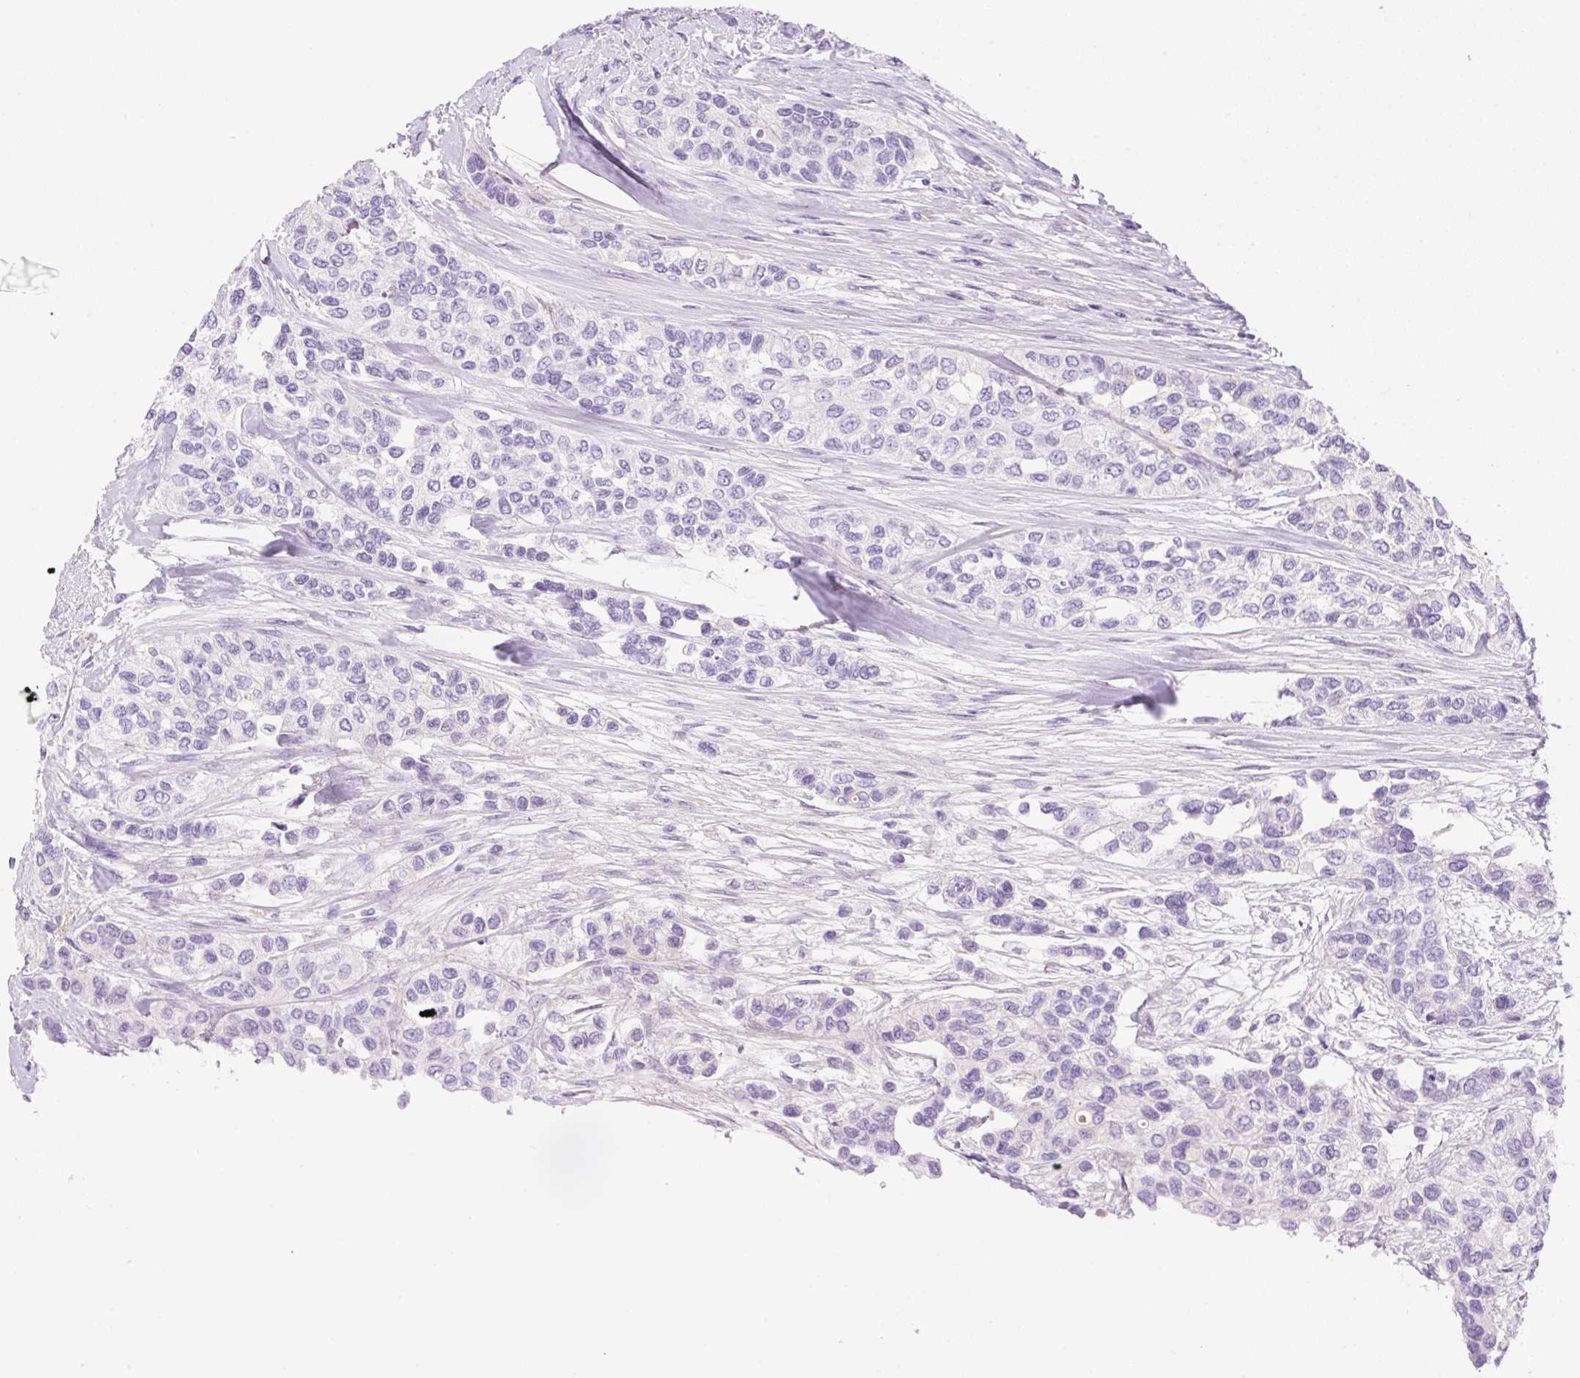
{"staining": {"intensity": "negative", "quantity": "none", "location": "none"}, "tissue": "urothelial cancer", "cell_type": "Tumor cells", "image_type": "cancer", "snomed": [{"axis": "morphology", "description": "Normal tissue, NOS"}, {"axis": "morphology", "description": "Urothelial carcinoma, High grade"}, {"axis": "topography", "description": "Vascular tissue"}, {"axis": "topography", "description": "Urinary bladder"}], "caption": "Tumor cells are negative for brown protein staining in urothelial cancer.", "gene": "EHD3", "patient": {"sex": "female", "age": 56}}